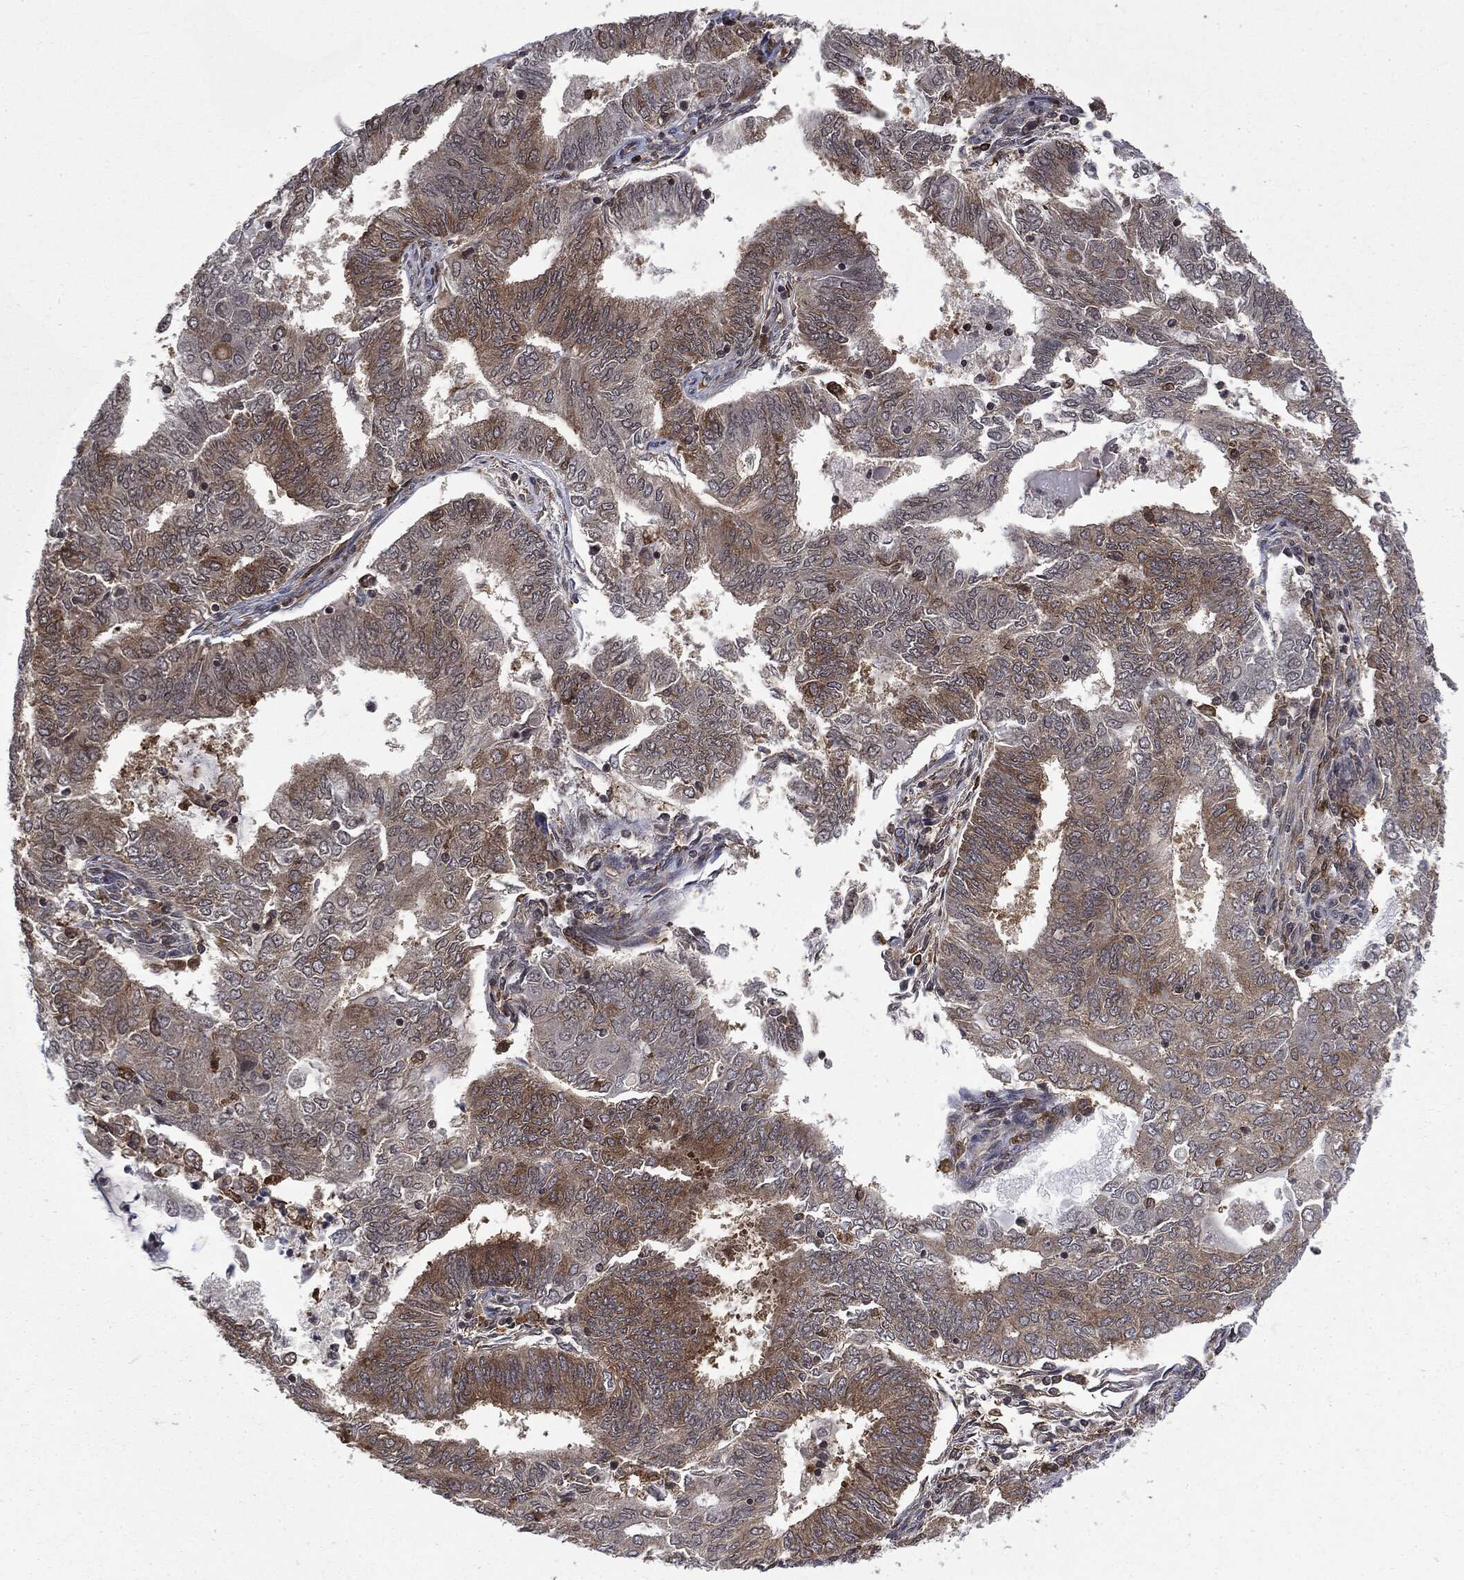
{"staining": {"intensity": "moderate", "quantity": "<25%", "location": "cytoplasmic/membranous"}, "tissue": "endometrial cancer", "cell_type": "Tumor cells", "image_type": "cancer", "snomed": [{"axis": "morphology", "description": "Adenocarcinoma, NOS"}, {"axis": "topography", "description": "Endometrium"}], "caption": "Protein analysis of endometrial cancer tissue displays moderate cytoplasmic/membranous expression in approximately <25% of tumor cells.", "gene": "SNX5", "patient": {"sex": "female", "age": 62}}